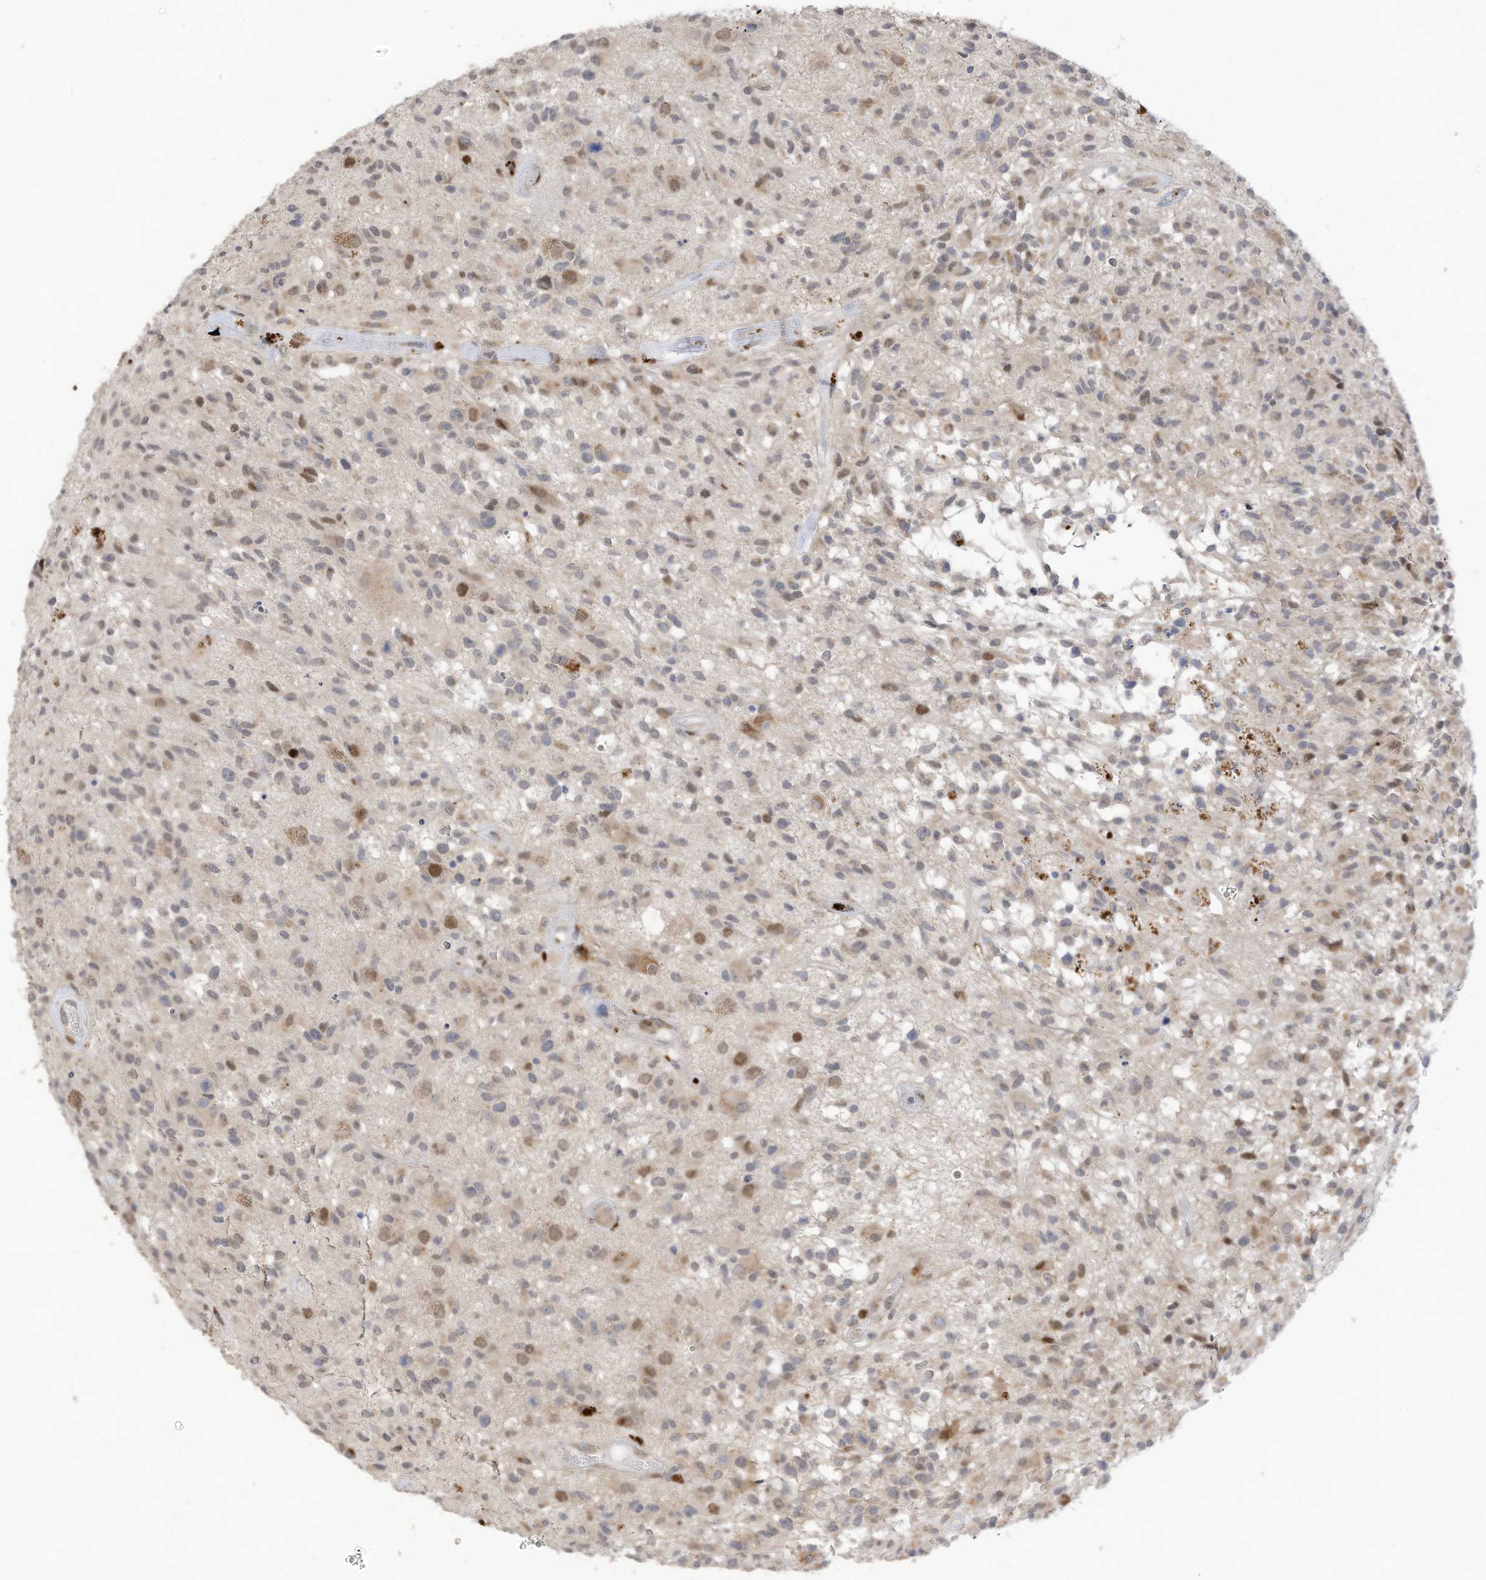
{"staining": {"intensity": "moderate", "quantity": "<25%", "location": "nuclear"}, "tissue": "glioma", "cell_type": "Tumor cells", "image_type": "cancer", "snomed": [{"axis": "morphology", "description": "Glioma, malignant, High grade"}, {"axis": "morphology", "description": "Glioblastoma, NOS"}, {"axis": "topography", "description": "Brain"}], "caption": "Glioma stained with a brown dye reveals moderate nuclear positive expression in about <25% of tumor cells.", "gene": "RABL3", "patient": {"sex": "male", "age": 60}}